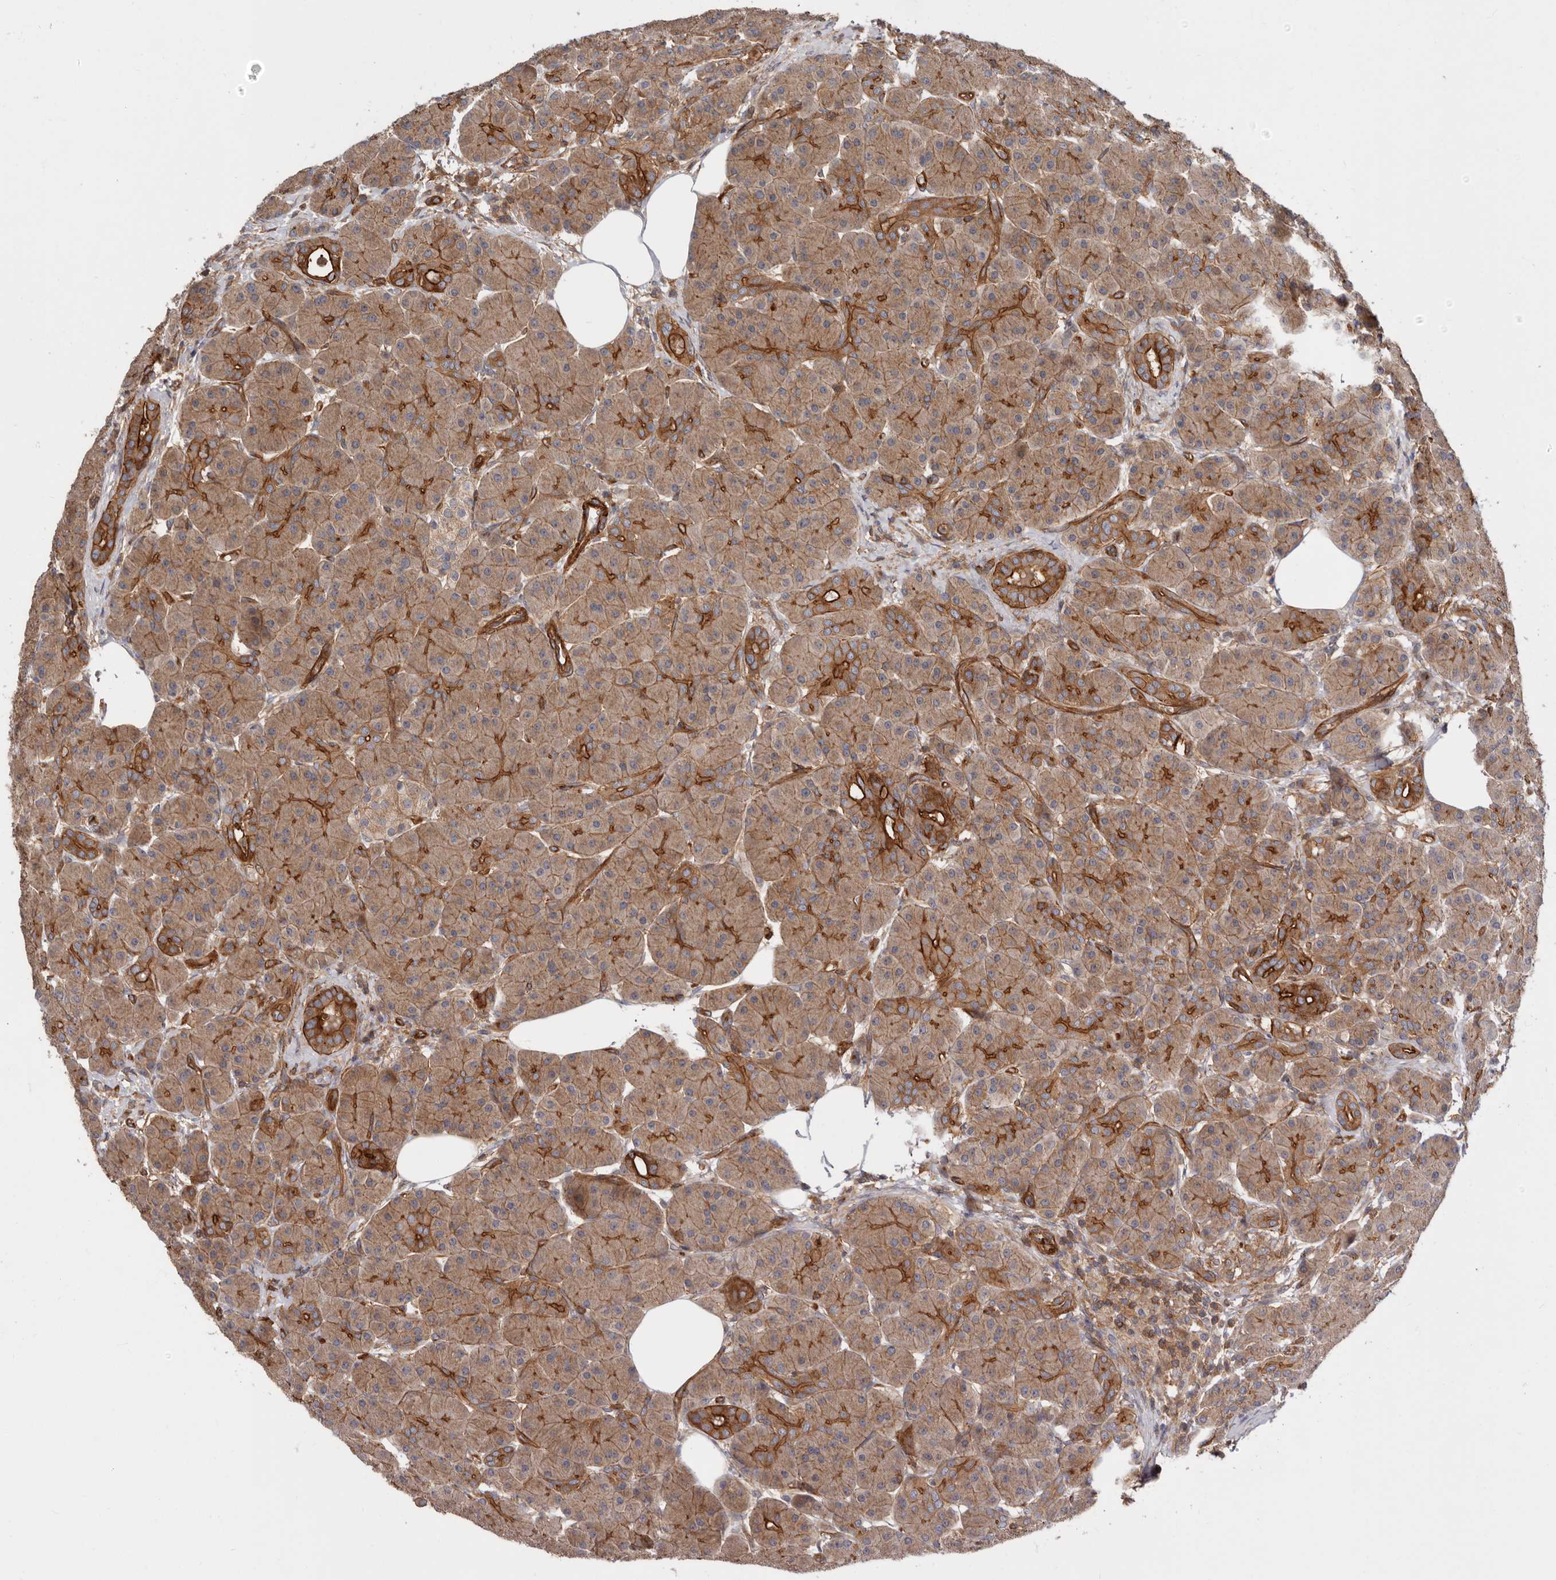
{"staining": {"intensity": "moderate", "quantity": ">75%", "location": "cytoplasmic/membranous"}, "tissue": "pancreas", "cell_type": "Exocrine glandular cells", "image_type": "normal", "snomed": [{"axis": "morphology", "description": "Normal tissue, NOS"}, {"axis": "topography", "description": "Pancreas"}], "caption": "Immunohistochemical staining of normal human pancreas reveals medium levels of moderate cytoplasmic/membranous expression in approximately >75% of exocrine glandular cells.", "gene": "TMC7", "patient": {"sex": "male", "age": 63}}